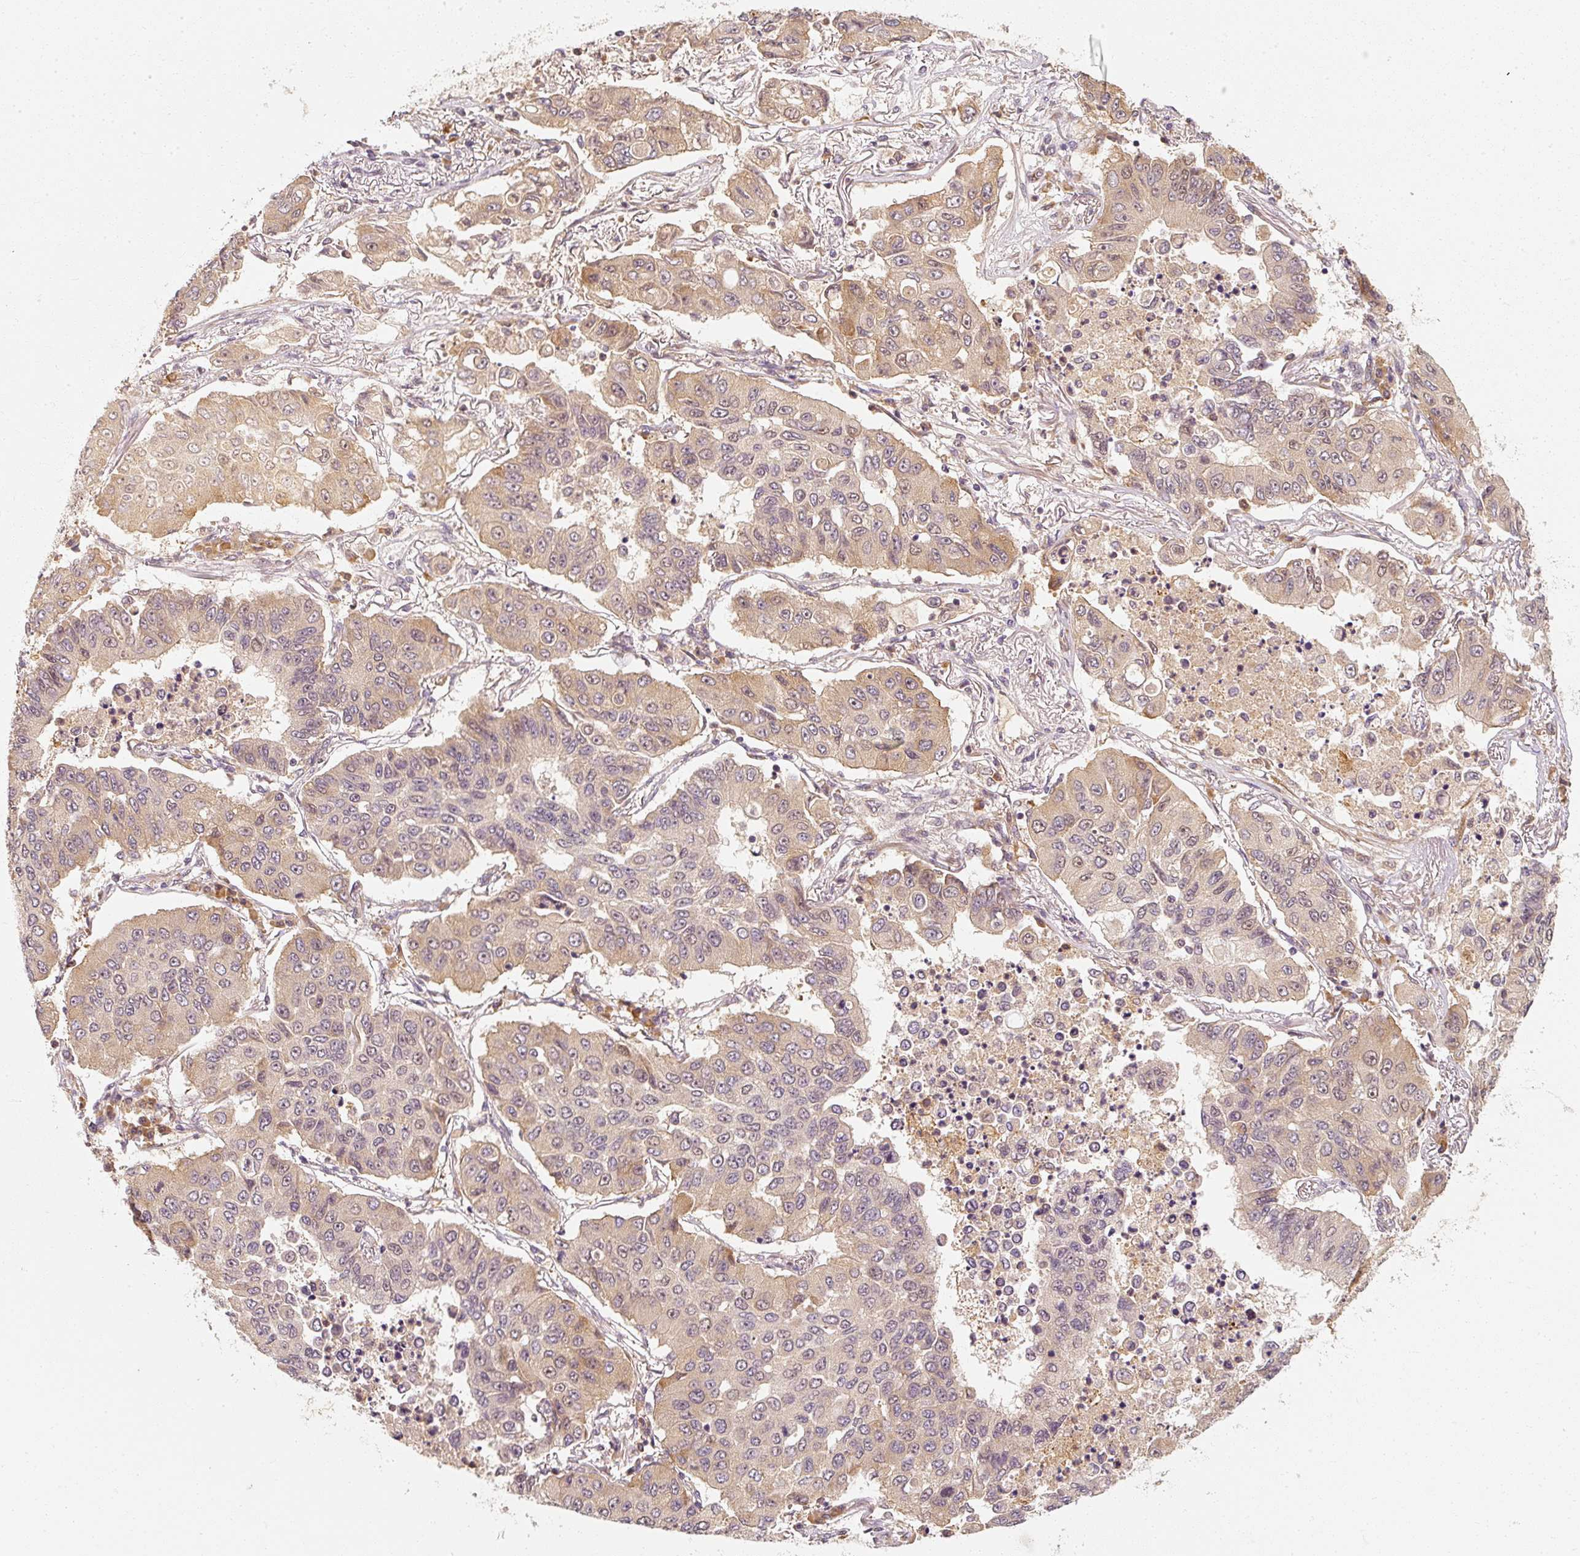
{"staining": {"intensity": "weak", "quantity": "<25%", "location": "cytoplasmic/membranous"}, "tissue": "lung cancer", "cell_type": "Tumor cells", "image_type": "cancer", "snomed": [{"axis": "morphology", "description": "Squamous cell carcinoma, NOS"}, {"axis": "topography", "description": "Lung"}], "caption": "IHC of human lung cancer (squamous cell carcinoma) displays no expression in tumor cells.", "gene": "EEF1A2", "patient": {"sex": "male", "age": 74}}